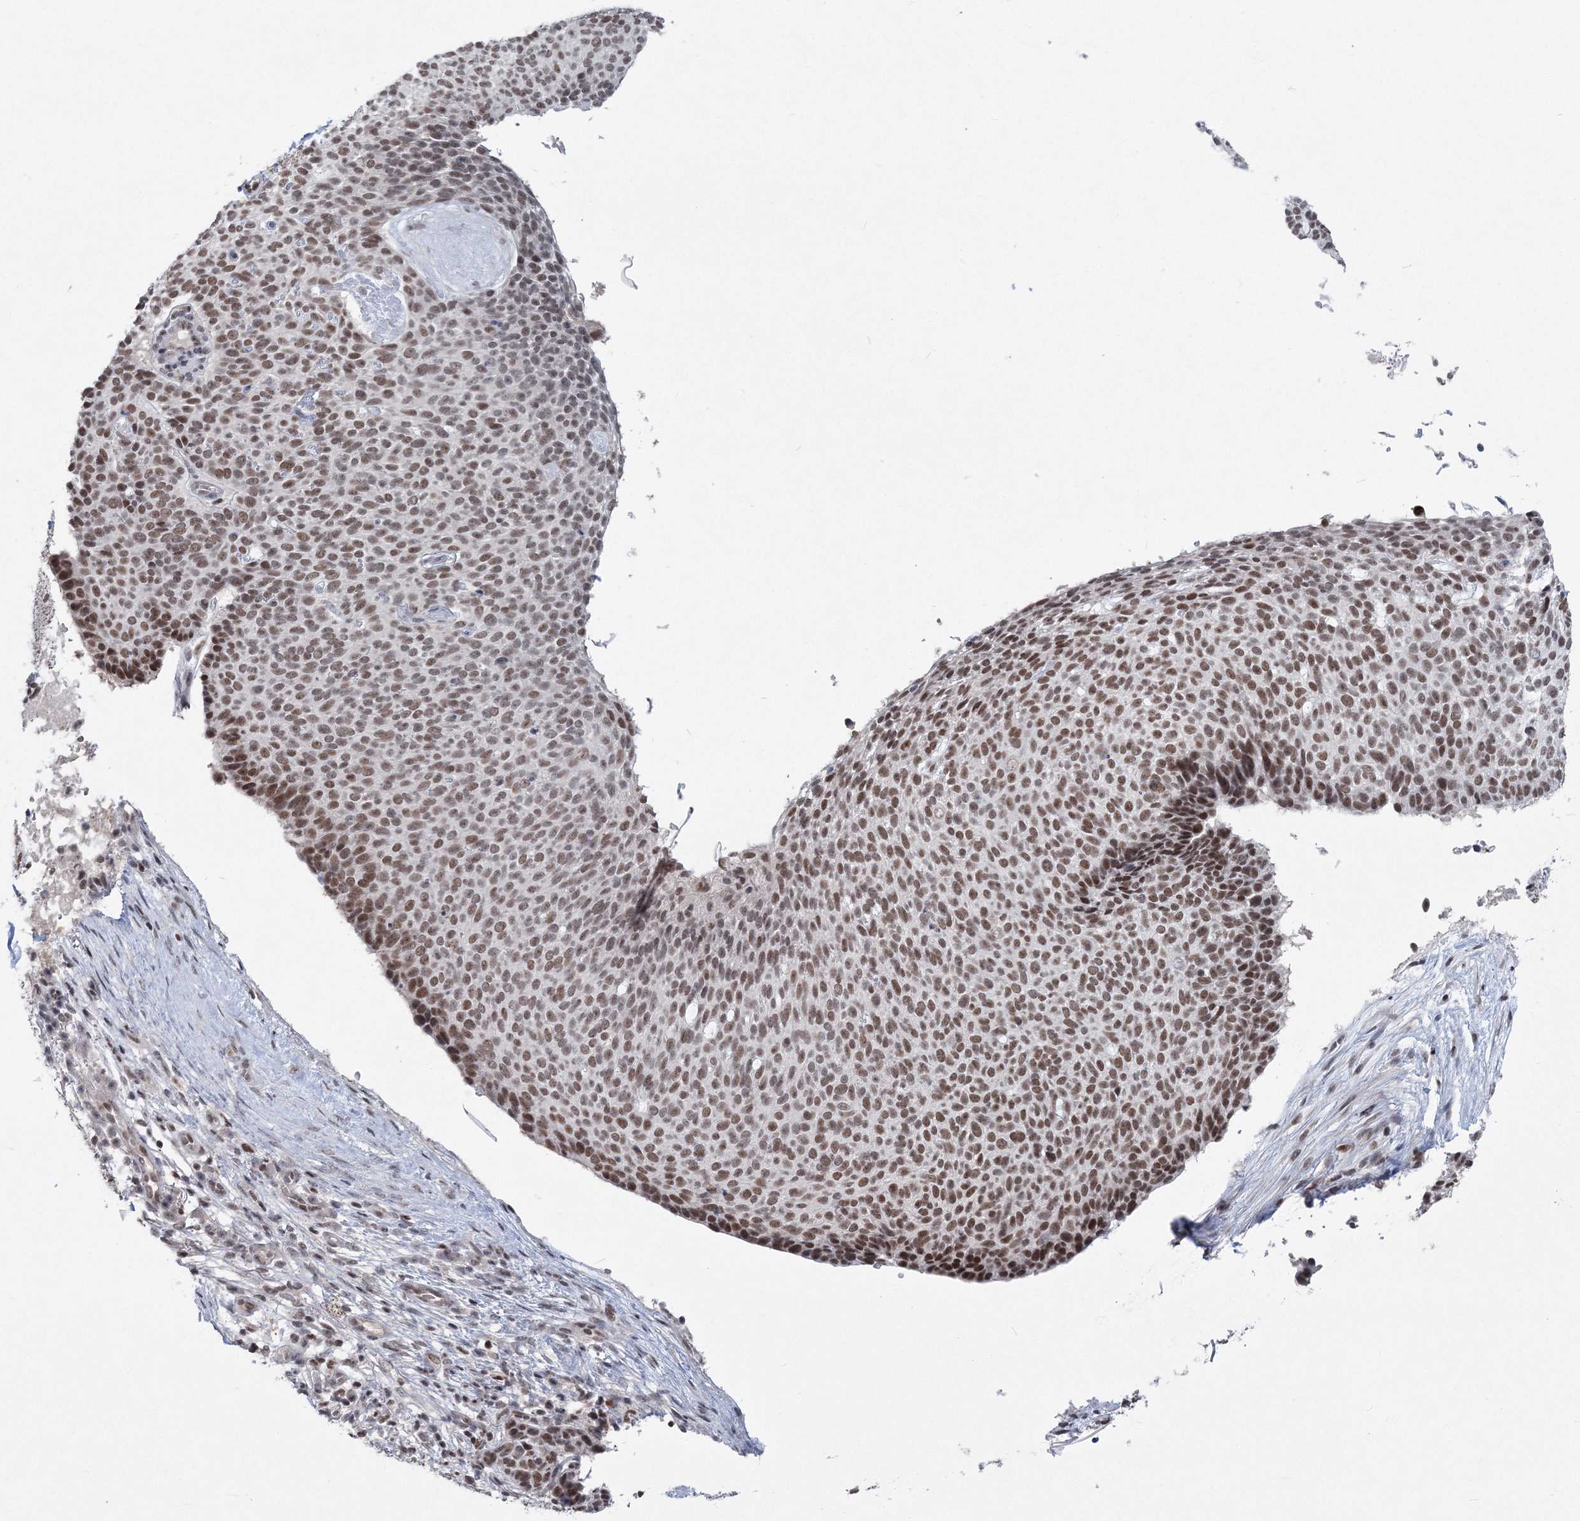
{"staining": {"intensity": "moderate", "quantity": ">75%", "location": "nuclear"}, "tissue": "skin cancer", "cell_type": "Tumor cells", "image_type": "cancer", "snomed": [{"axis": "morphology", "description": "Normal tissue, NOS"}, {"axis": "morphology", "description": "Basal cell carcinoma"}, {"axis": "topography", "description": "Skin"}], "caption": "Human skin cancer stained with a protein marker shows moderate staining in tumor cells.", "gene": "PDS5A", "patient": {"sex": "male", "age": 50}}